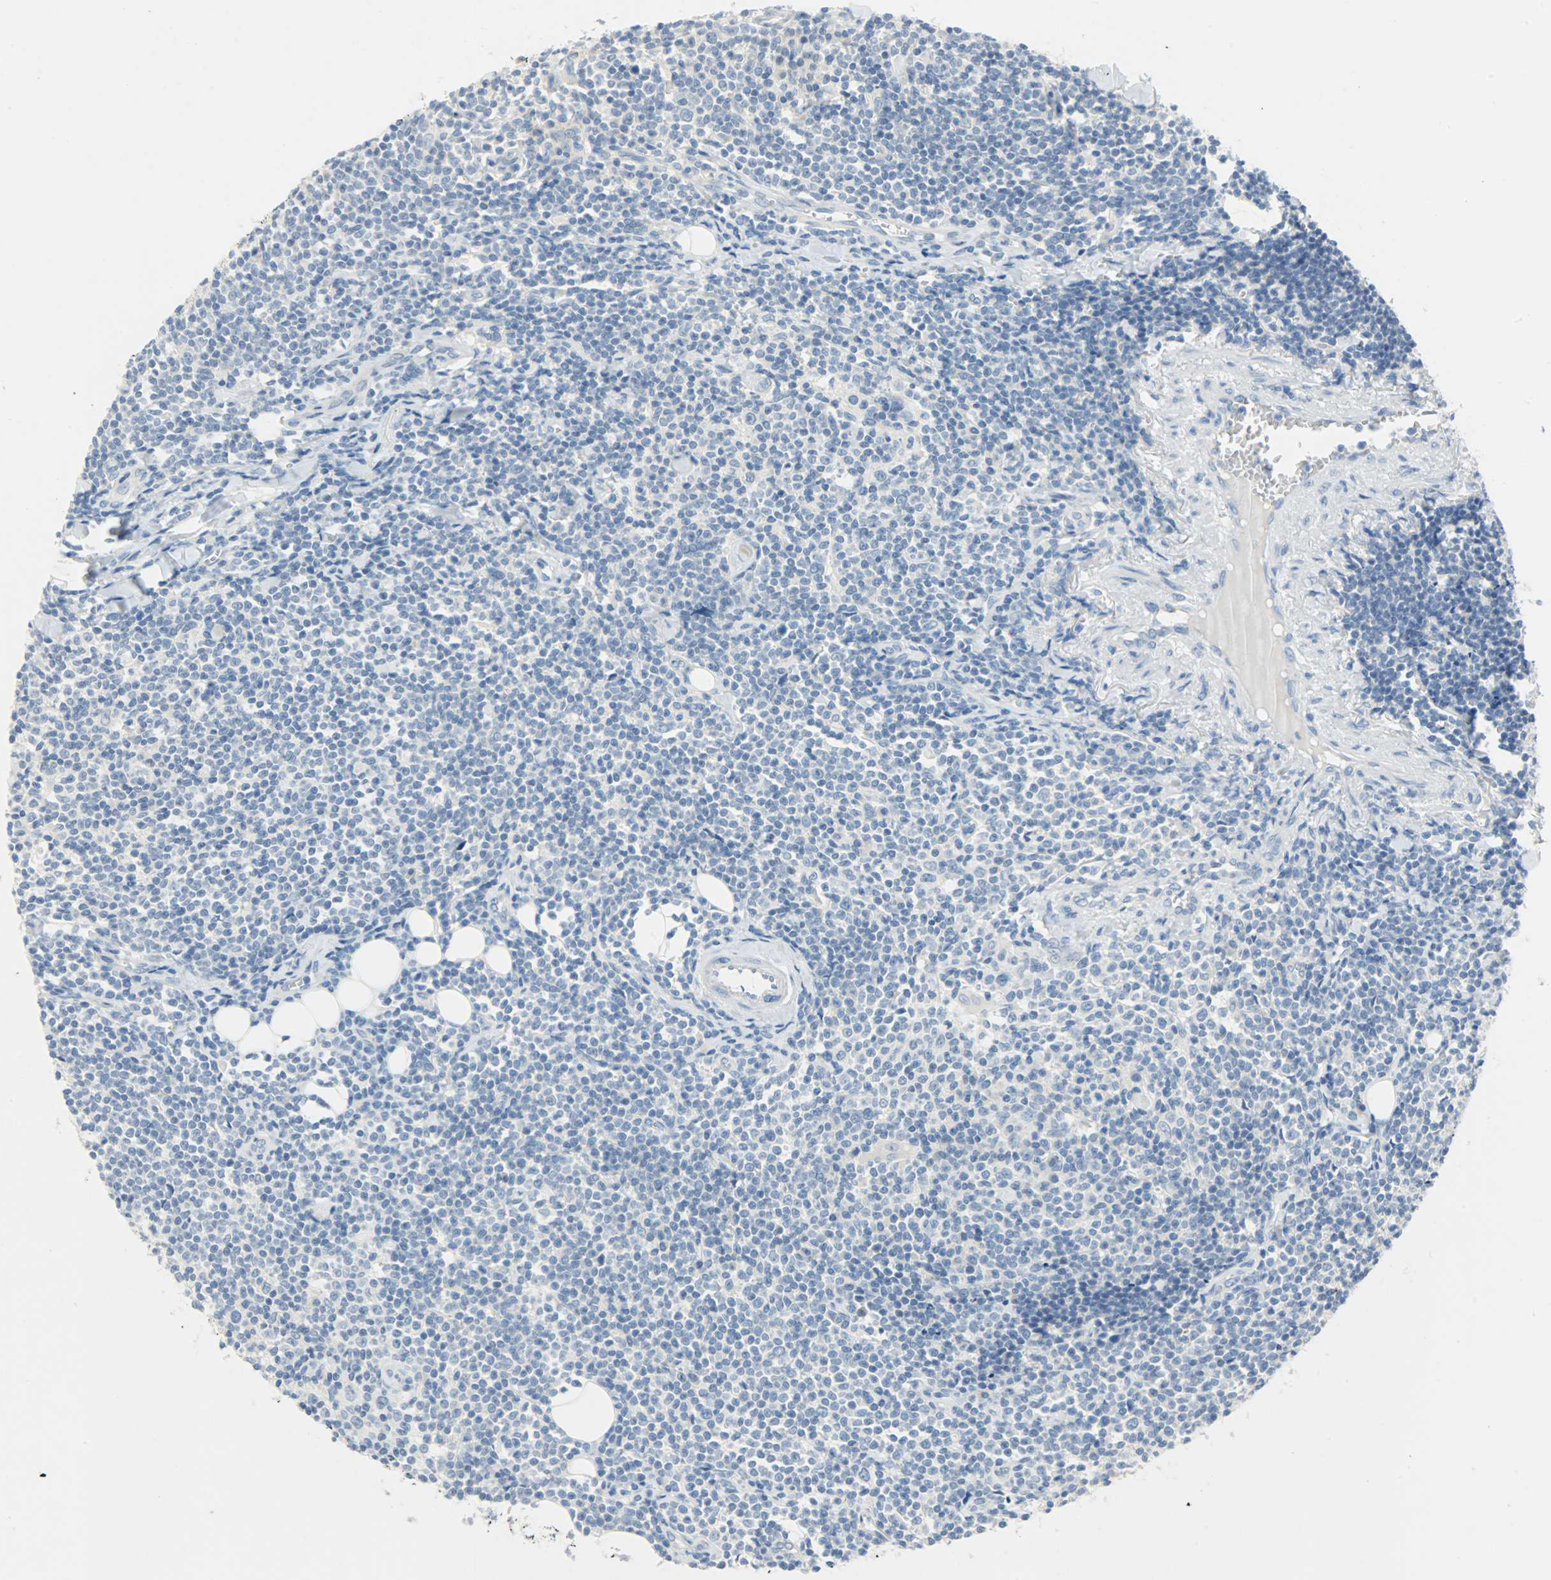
{"staining": {"intensity": "negative", "quantity": "none", "location": "none"}, "tissue": "lymphoma", "cell_type": "Tumor cells", "image_type": "cancer", "snomed": [{"axis": "morphology", "description": "Malignant lymphoma, non-Hodgkin's type, Low grade"}, {"axis": "topography", "description": "Soft tissue"}], "caption": "IHC histopathology image of human low-grade malignant lymphoma, non-Hodgkin's type stained for a protein (brown), which reveals no positivity in tumor cells.", "gene": "PROM1", "patient": {"sex": "male", "age": 92}}